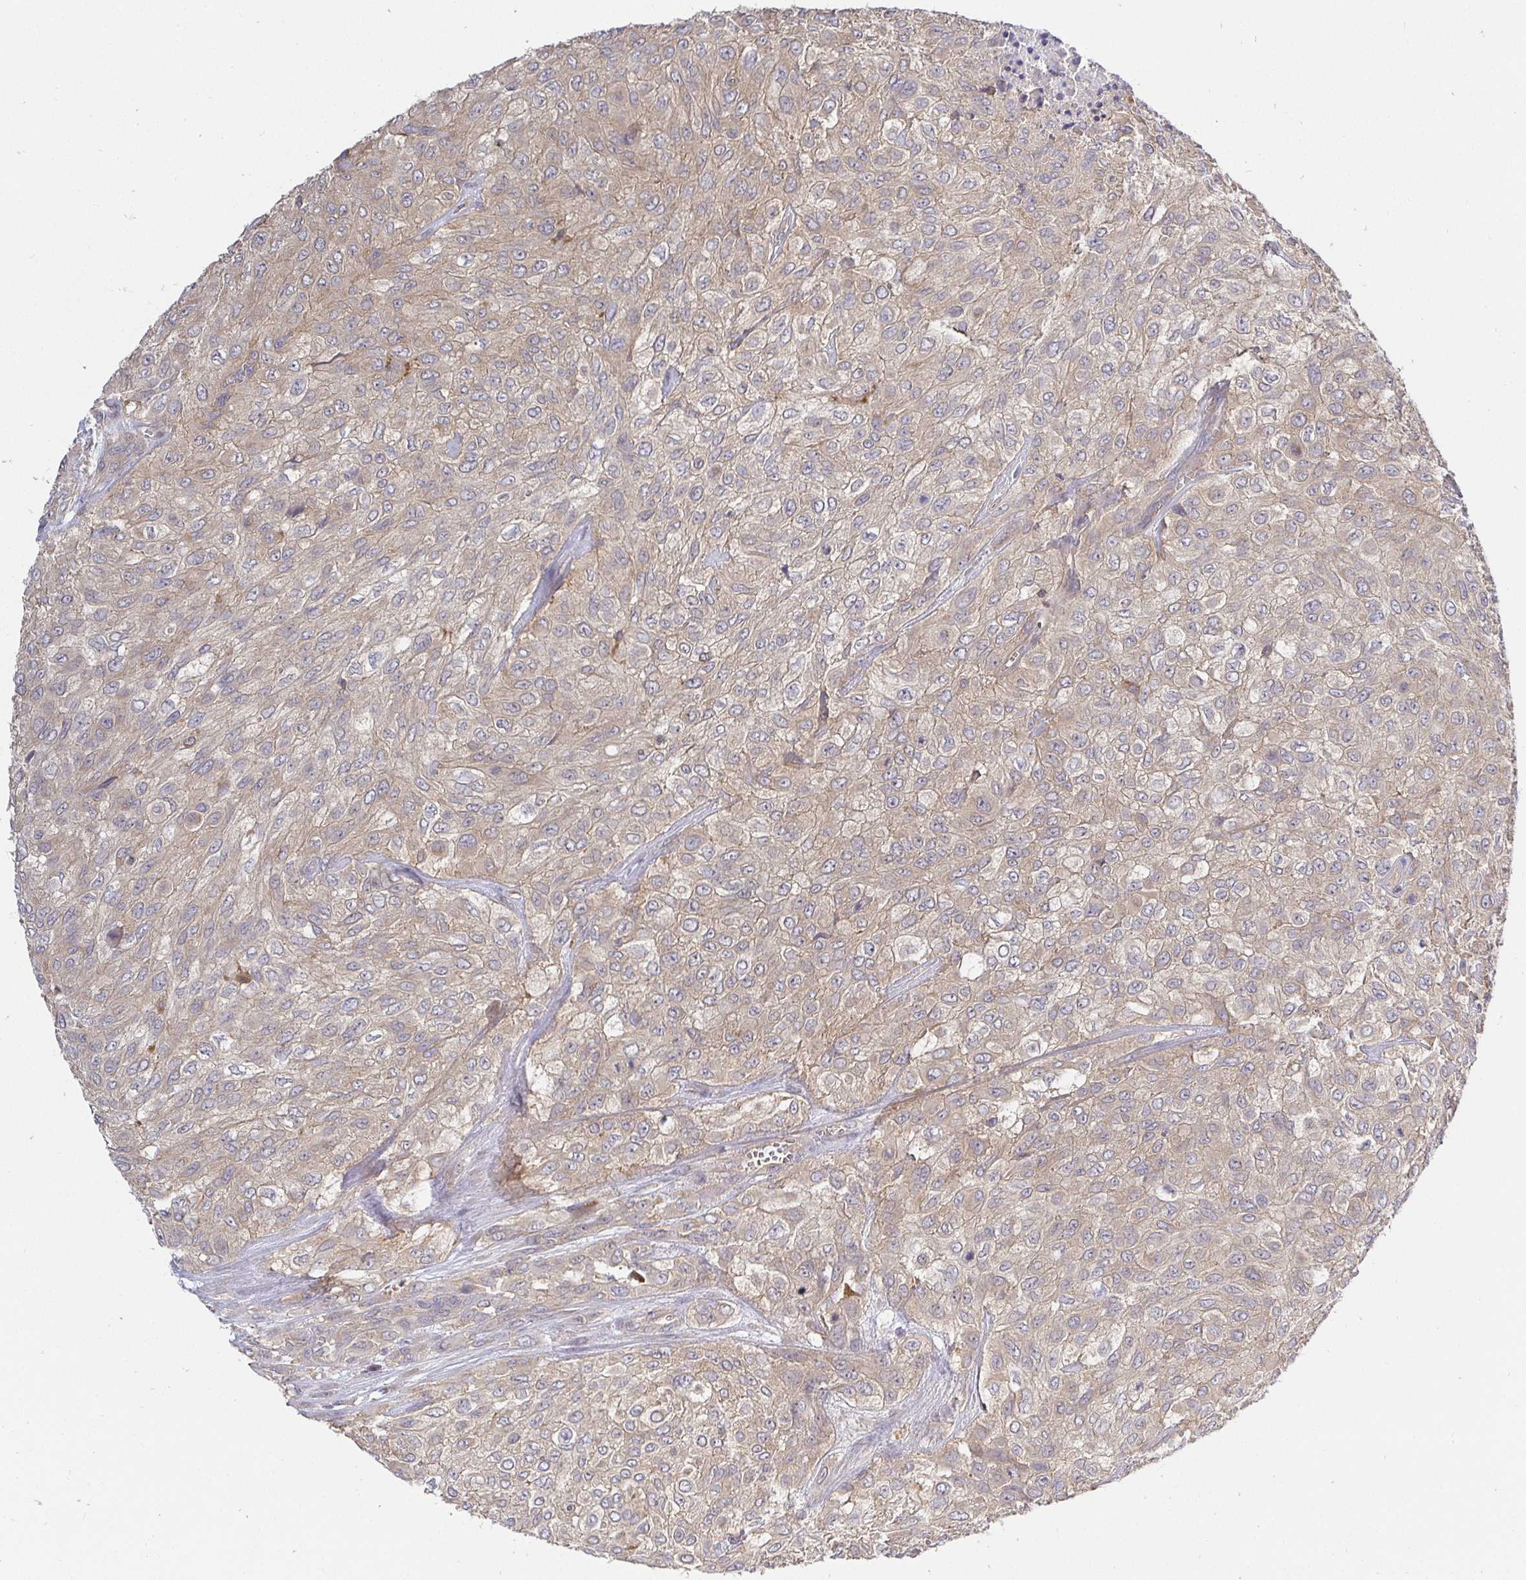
{"staining": {"intensity": "weak", "quantity": ">75%", "location": "cytoplasmic/membranous"}, "tissue": "urothelial cancer", "cell_type": "Tumor cells", "image_type": "cancer", "snomed": [{"axis": "morphology", "description": "Urothelial carcinoma, High grade"}, {"axis": "topography", "description": "Urinary bladder"}], "caption": "Approximately >75% of tumor cells in urothelial cancer demonstrate weak cytoplasmic/membranous protein staining as visualized by brown immunohistochemical staining.", "gene": "ATP6V1F", "patient": {"sex": "male", "age": 57}}